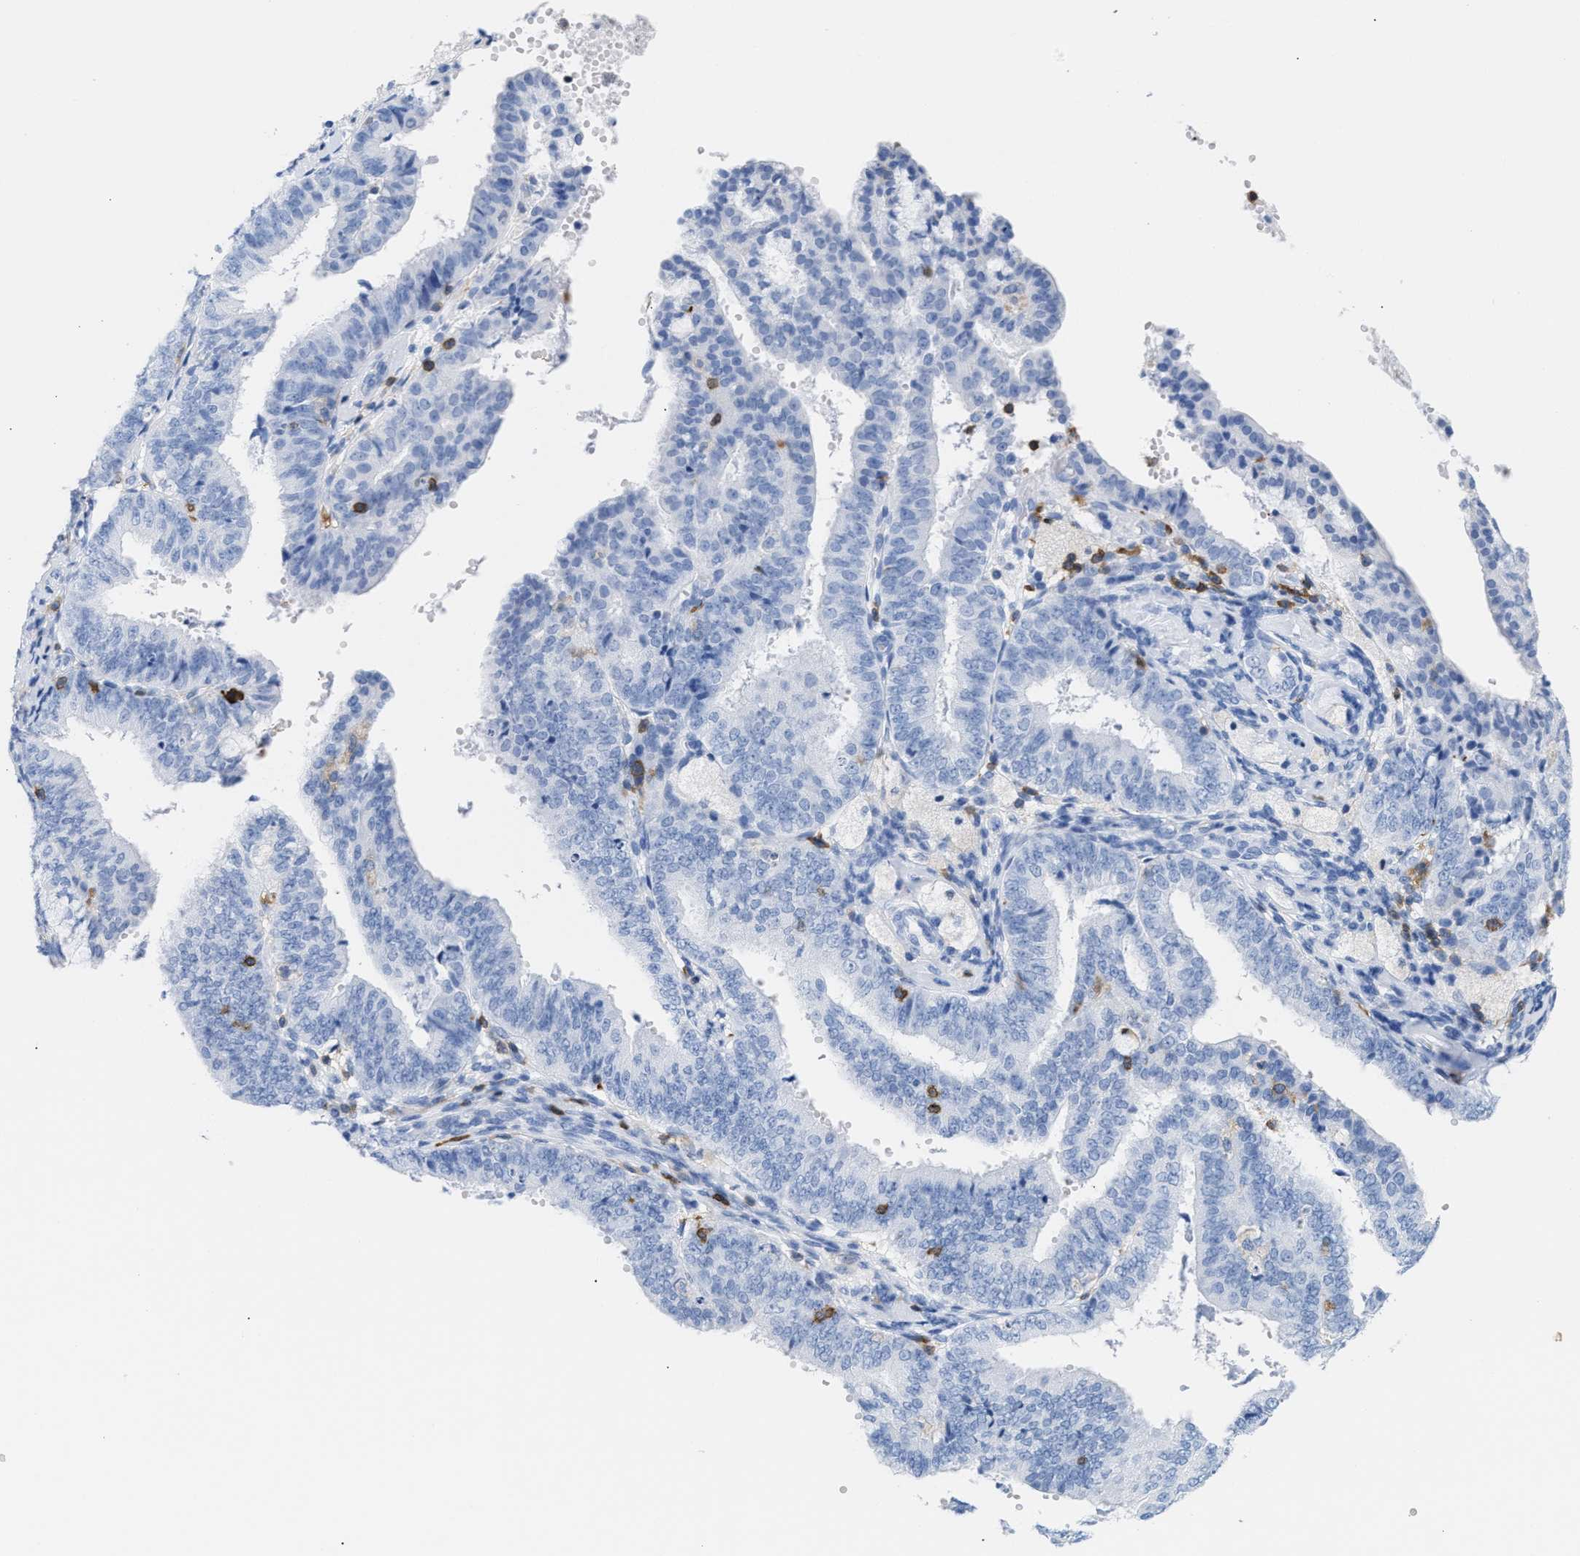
{"staining": {"intensity": "negative", "quantity": "none", "location": "none"}, "tissue": "endometrial cancer", "cell_type": "Tumor cells", "image_type": "cancer", "snomed": [{"axis": "morphology", "description": "Adenocarcinoma, NOS"}, {"axis": "topography", "description": "Endometrium"}], "caption": "High power microscopy micrograph of an IHC photomicrograph of endometrial cancer, revealing no significant expression in tumor cells.", "gene": "LCP1", "patient": {"sex": "female", "age": 63}}